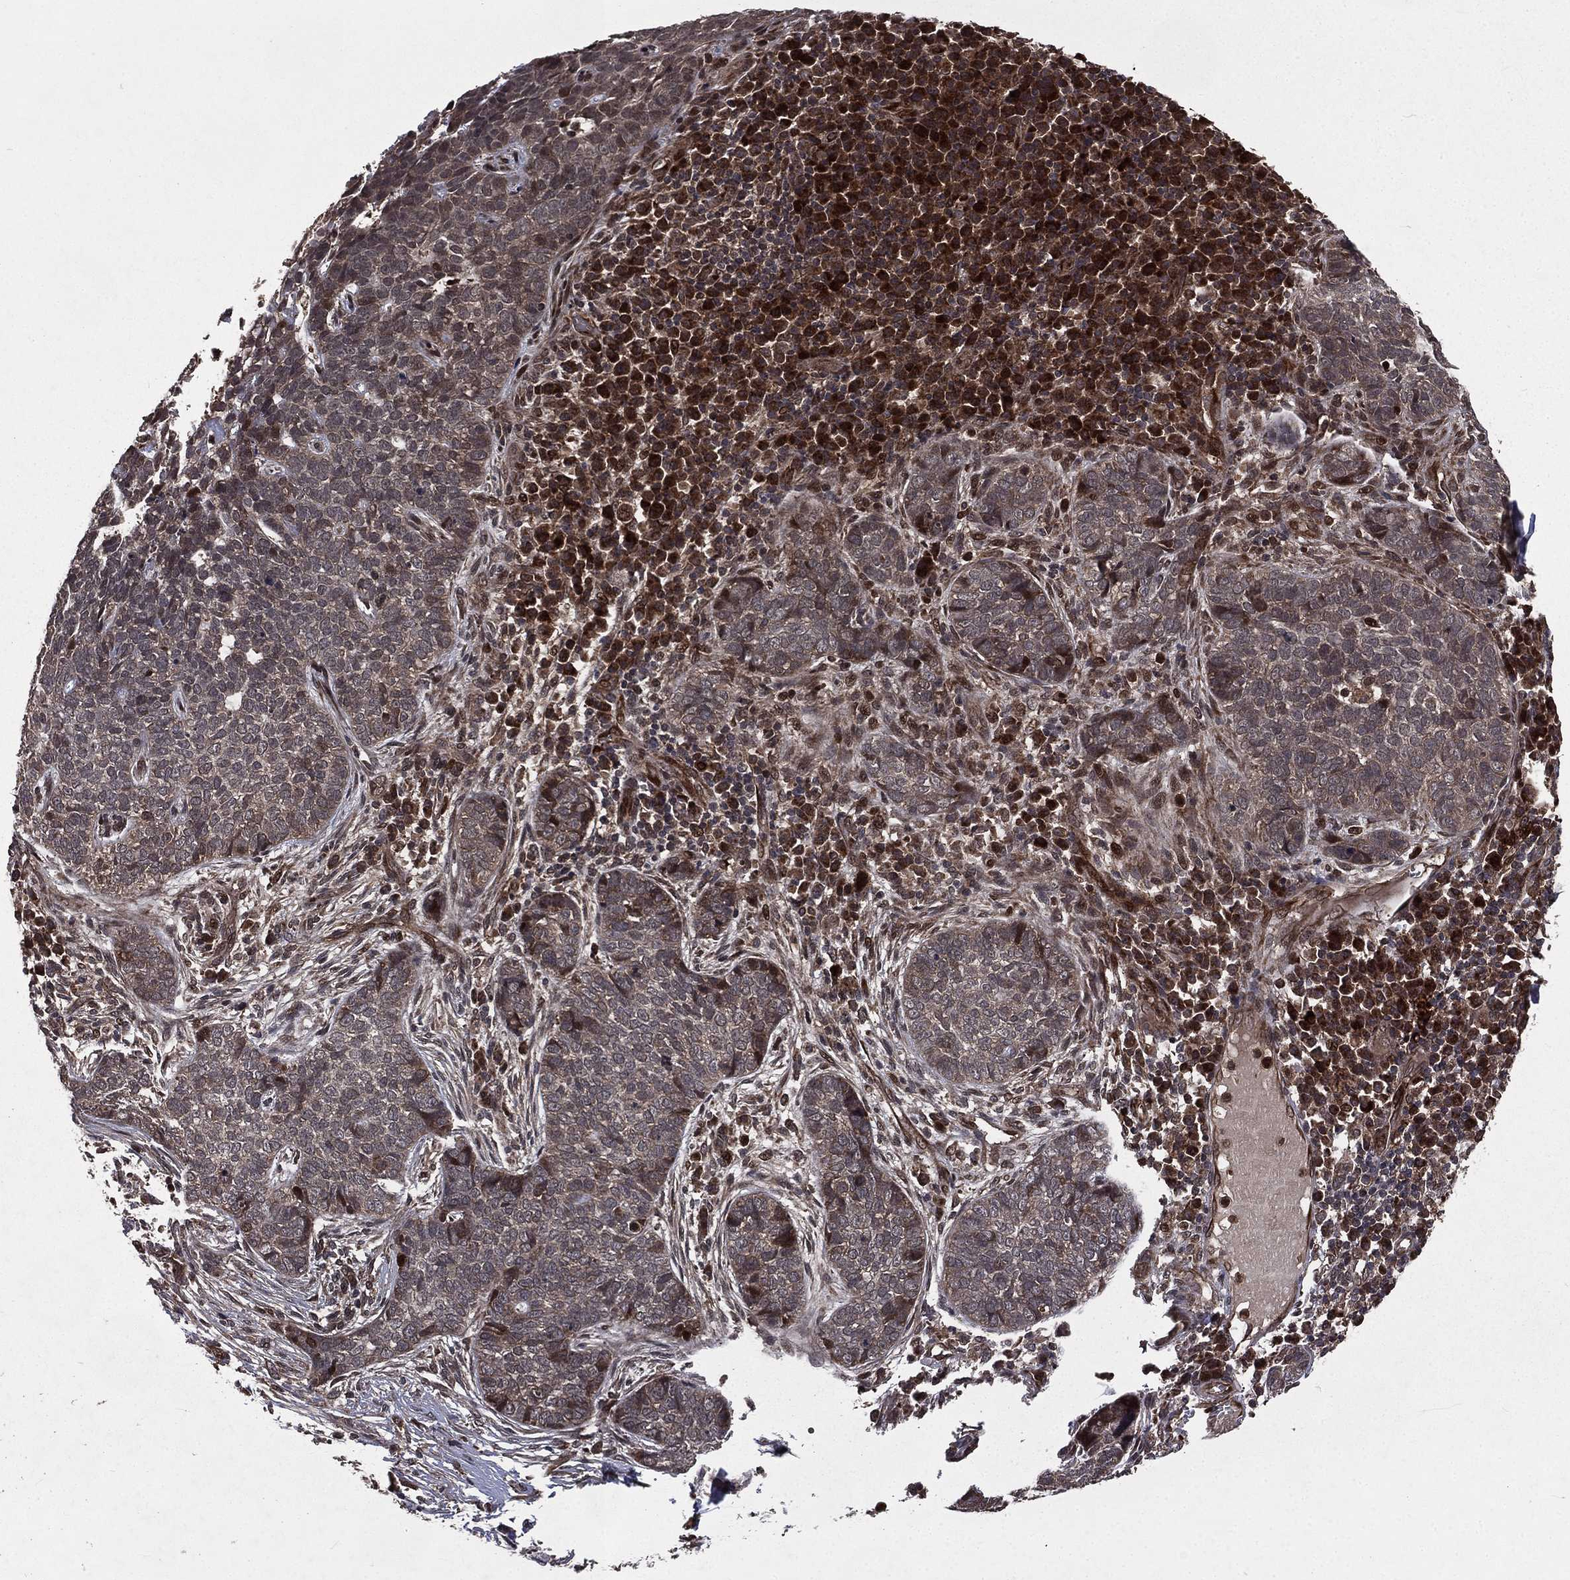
{"staining": {"intensity": "weak", "quantity": "<25%", "location": "cytoplasmic/membranous"}, "tissue": "skin cancer", "cell_type": "Tumor cells", "image_type": "cancer", "snomed": [{"axis": "morphology", "description": "Basal cell carcinoma"}, {"axis": "topography", "description": "Skin"}], "caption": "Human skin cancer (basal cell carcinoma) stained for a protein using IHC reveals no positivity in tumor cells.", "gene": "LENG8", "patient": {"sex": "female", "age": 69}}